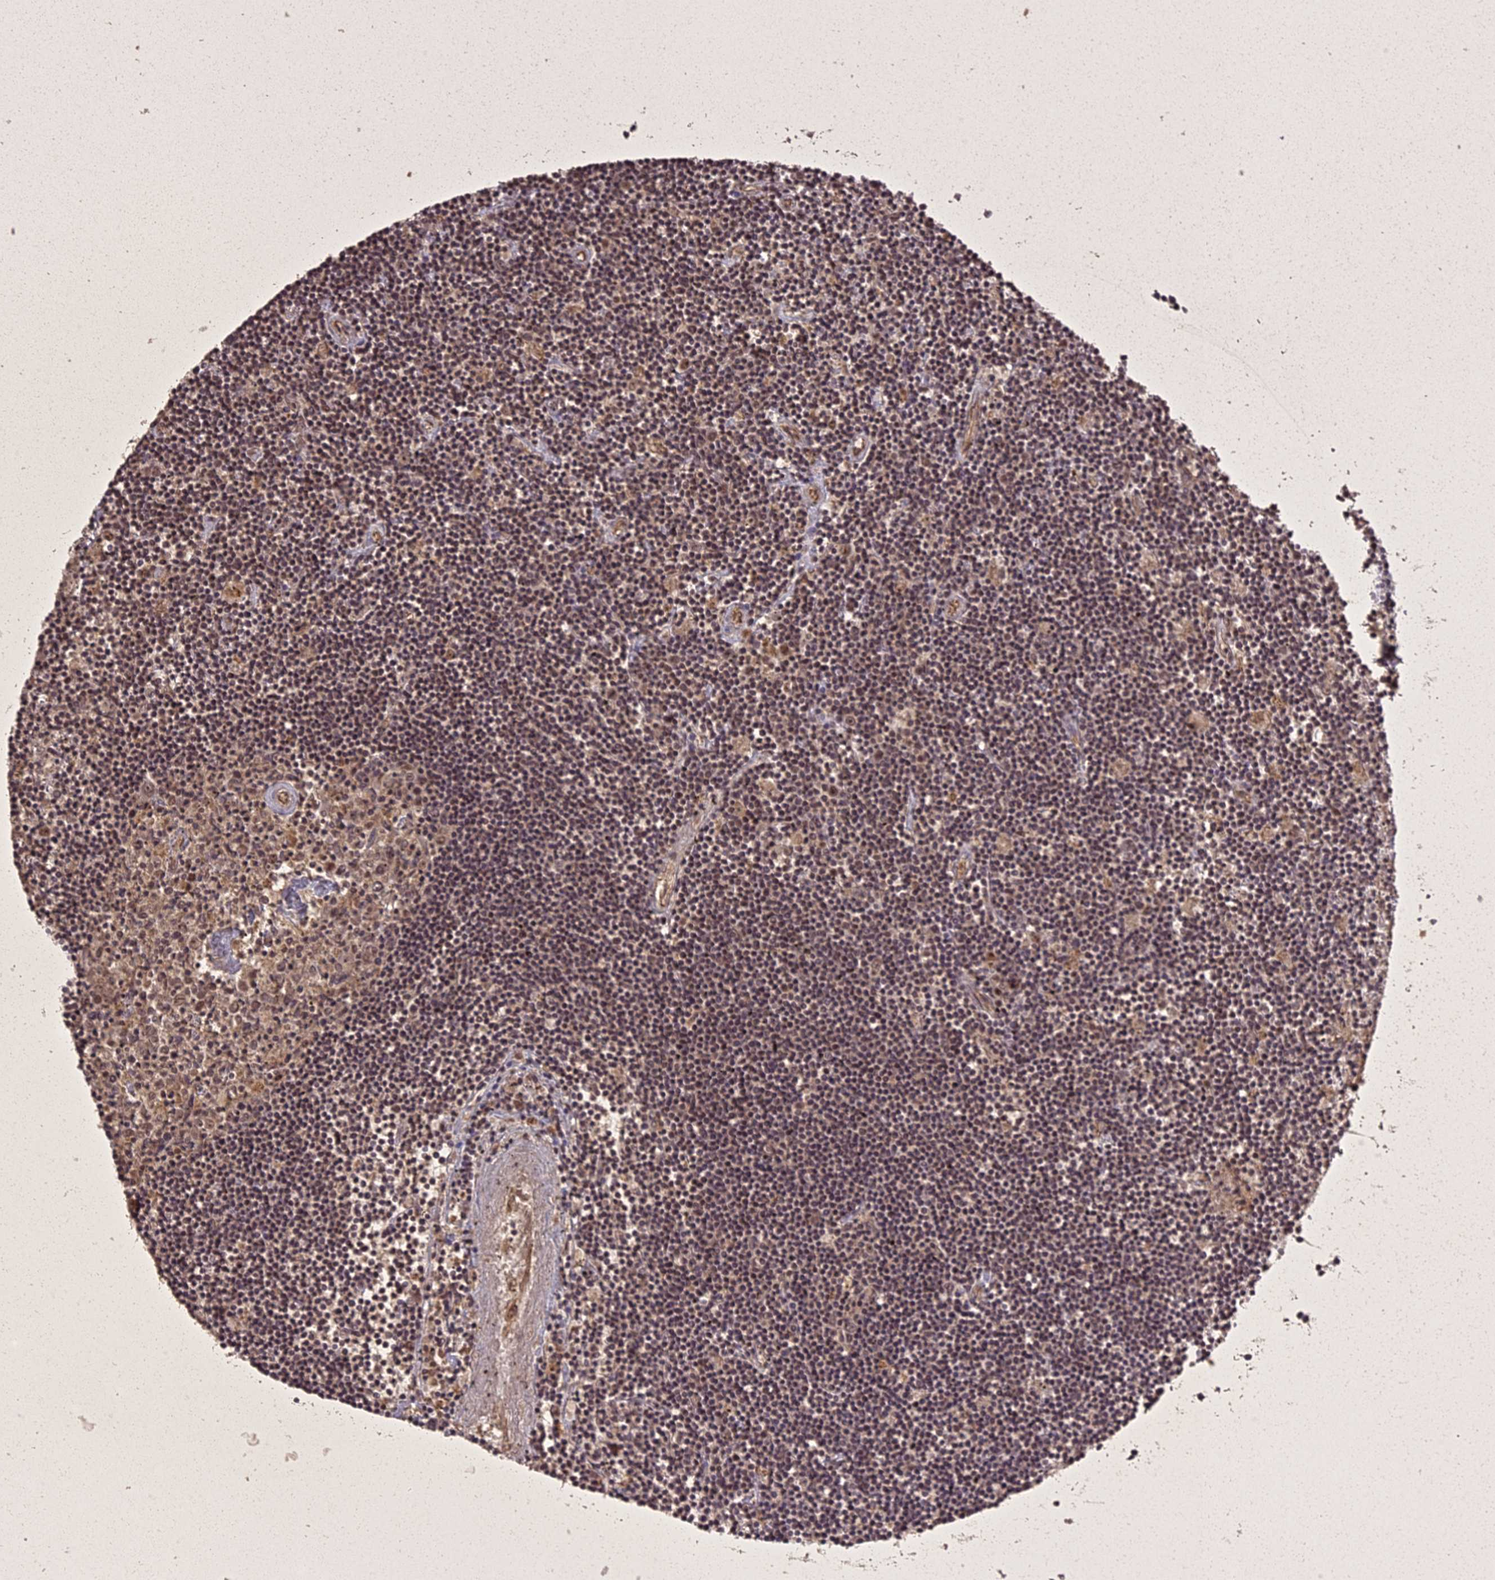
{"staining": {"intensity": "moderate", "quantity": "25%-75%", "location": "nuclear"}, "tissue": "lymphoma", "cell_type": "Tumor cells", "image_type": "cancer", "snomed": [{"axis": "morphology", "description": "Malignant lymphoma, non-Hodgkin's type, Low grade"}, {"axis": "topography", "description": "Spleen"}], "caption": "A photomicrograph of human lymphoma stained for a protein shows moderate nuclear brown staining in tumor cells.", "gene": "ING5", "patient": {"sex": "male", "age": 76}}